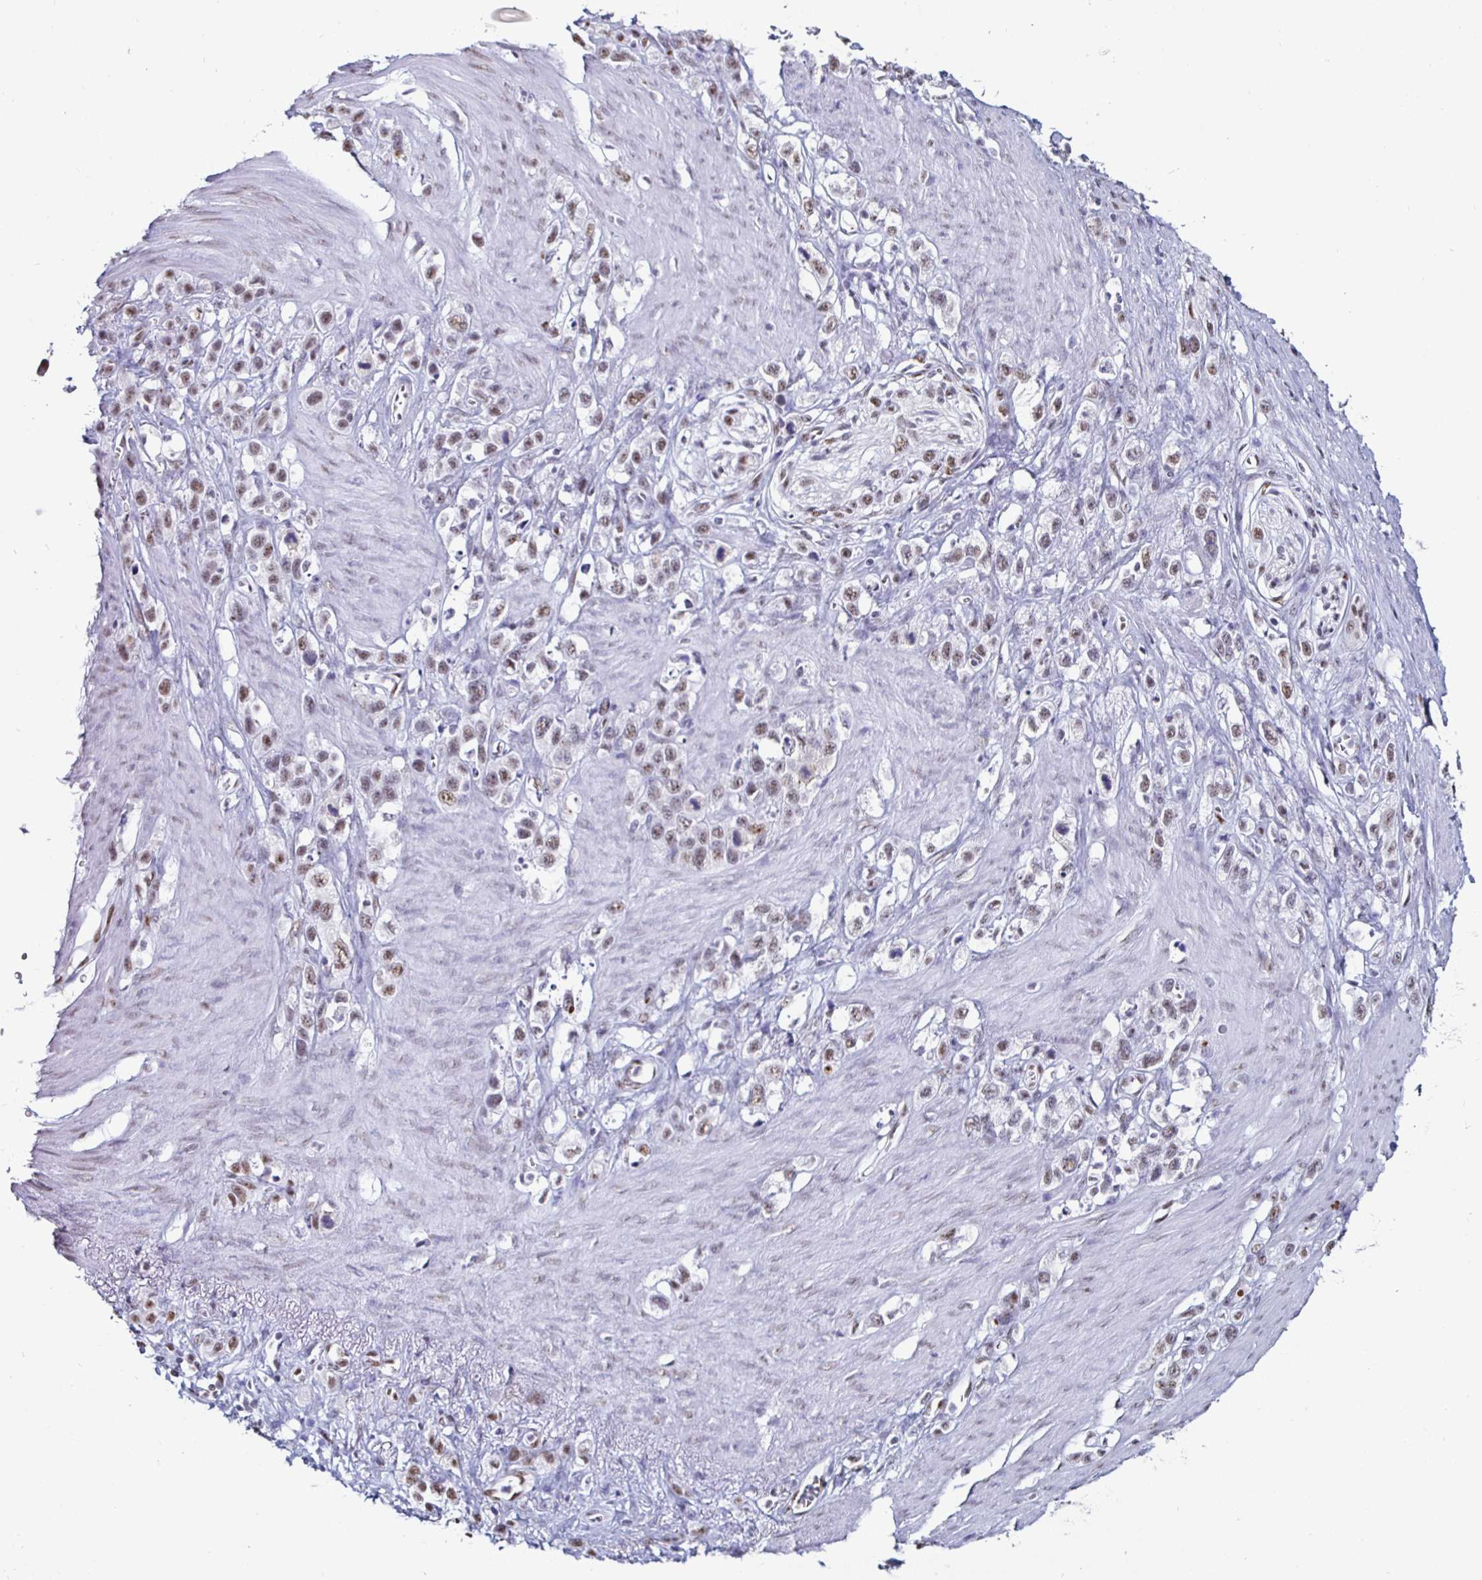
{"staining": {"intensity": "moderate", "quantity": "25%-75%", "location": "nuclear"}, "tissue": "stomach cancer", "cell_type": "Tumor cells", "image_type": "cancer", "snomed": [{"axis": "morphology", "description": "Adenocarcinoma, NOS"}, {"axis": "topography", "description": "Stomach"}], "caption": "DAB immunohistochemical staining of human stomach adenocarcinoma exhibits moderate nuclear protein positivity in approximately 25%-75% of tumor cells.", "gene": "DDX39B", "patient": {"sex": "female", "age": 65}}